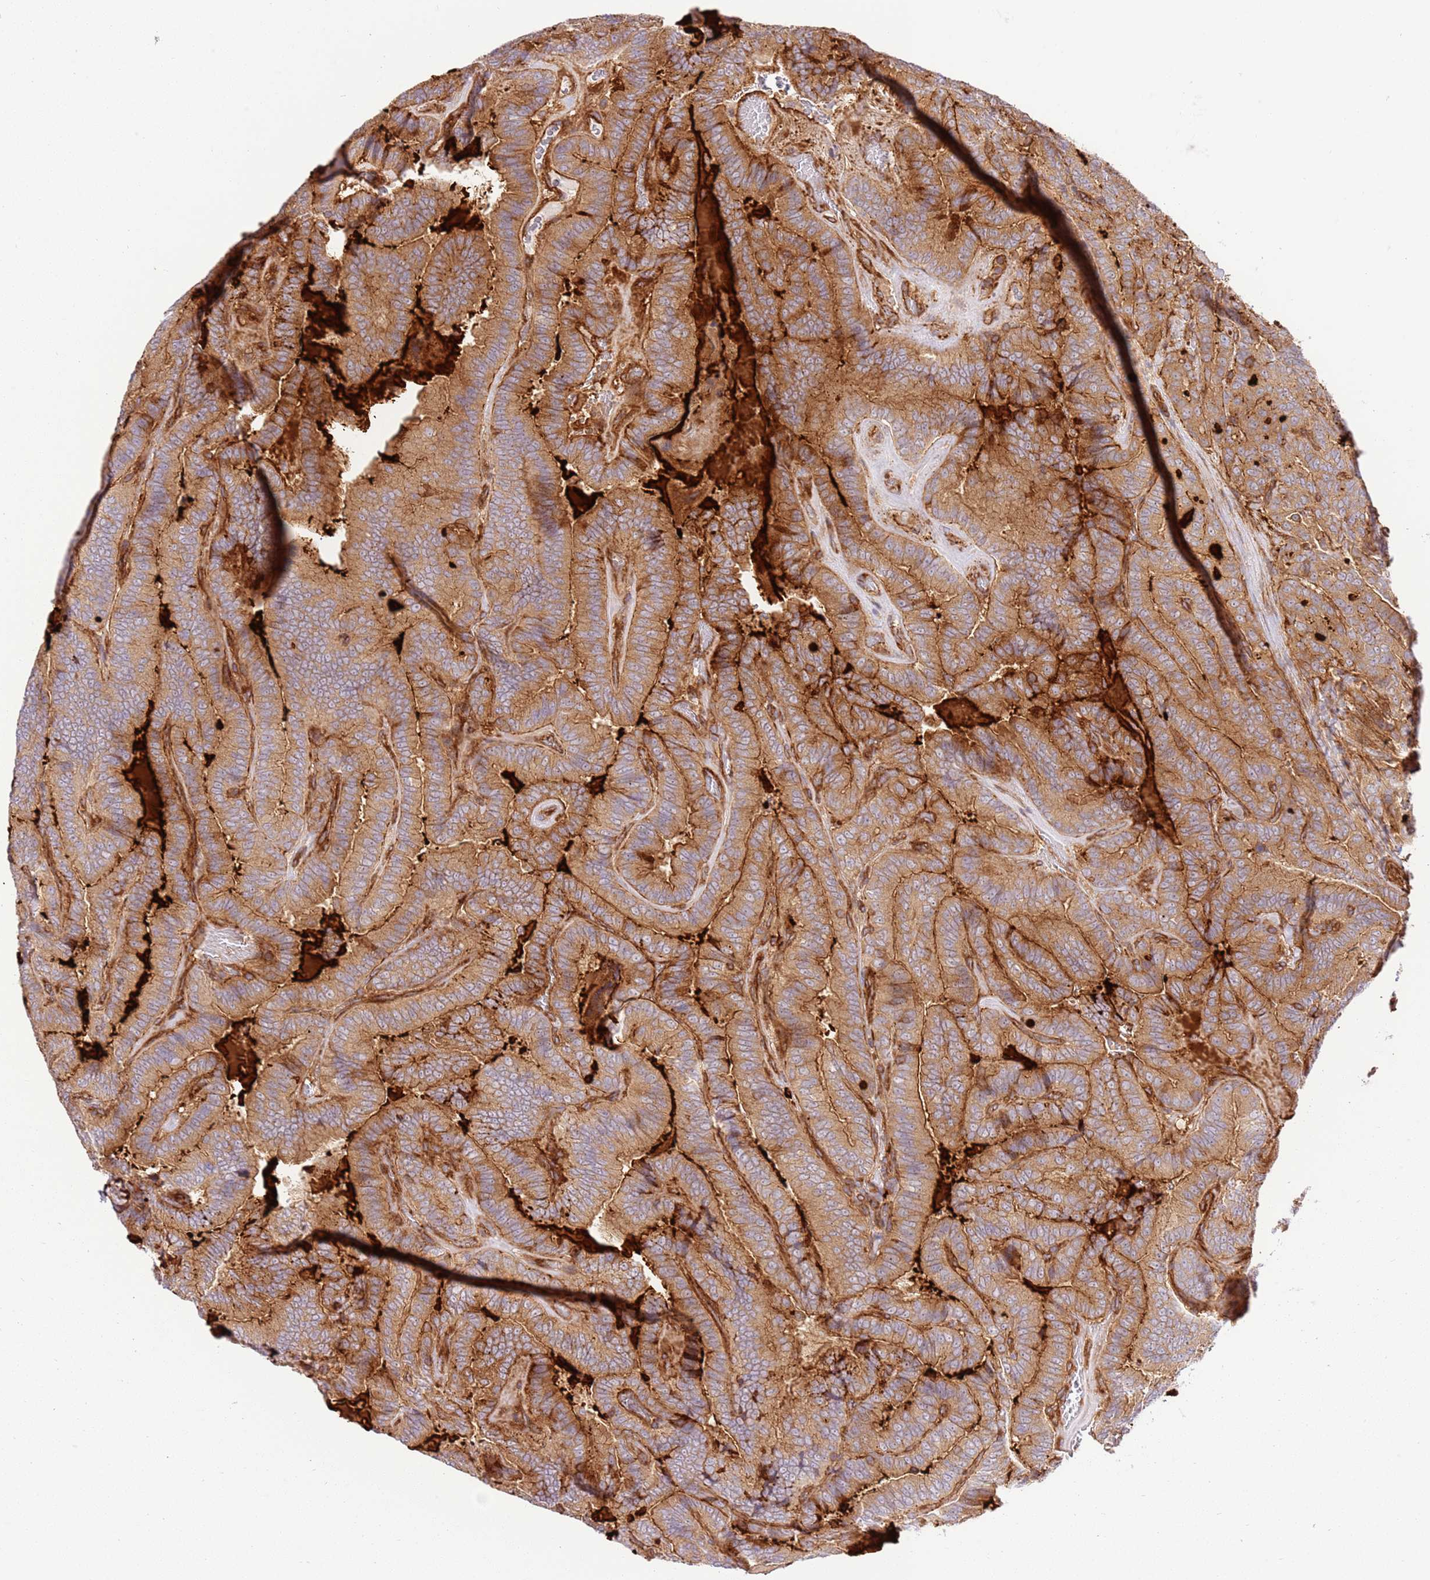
{"staining": {"intensity": "strong", "quantity": ">75%", "location": "cytoplasmic/membranous"}, "tissue": "thyroid cancer", "cell_type": "Tumor cells", "image_type": "cancer", "snomed": [{"axis": "morphology", "description": "Papillary adenocarcinoma, NOS"}, {"axis": "topography", "description": "Thyroid gland"}], "caption": "Papillary adenocarcinoma (thyroid) stained with a brown dye shows strong cytoplasmic/membranous positive positivity in approximately >75% of tumor cells.", "gene": "EFCAB8", "patient": {"sex": "male", "age": 61}}